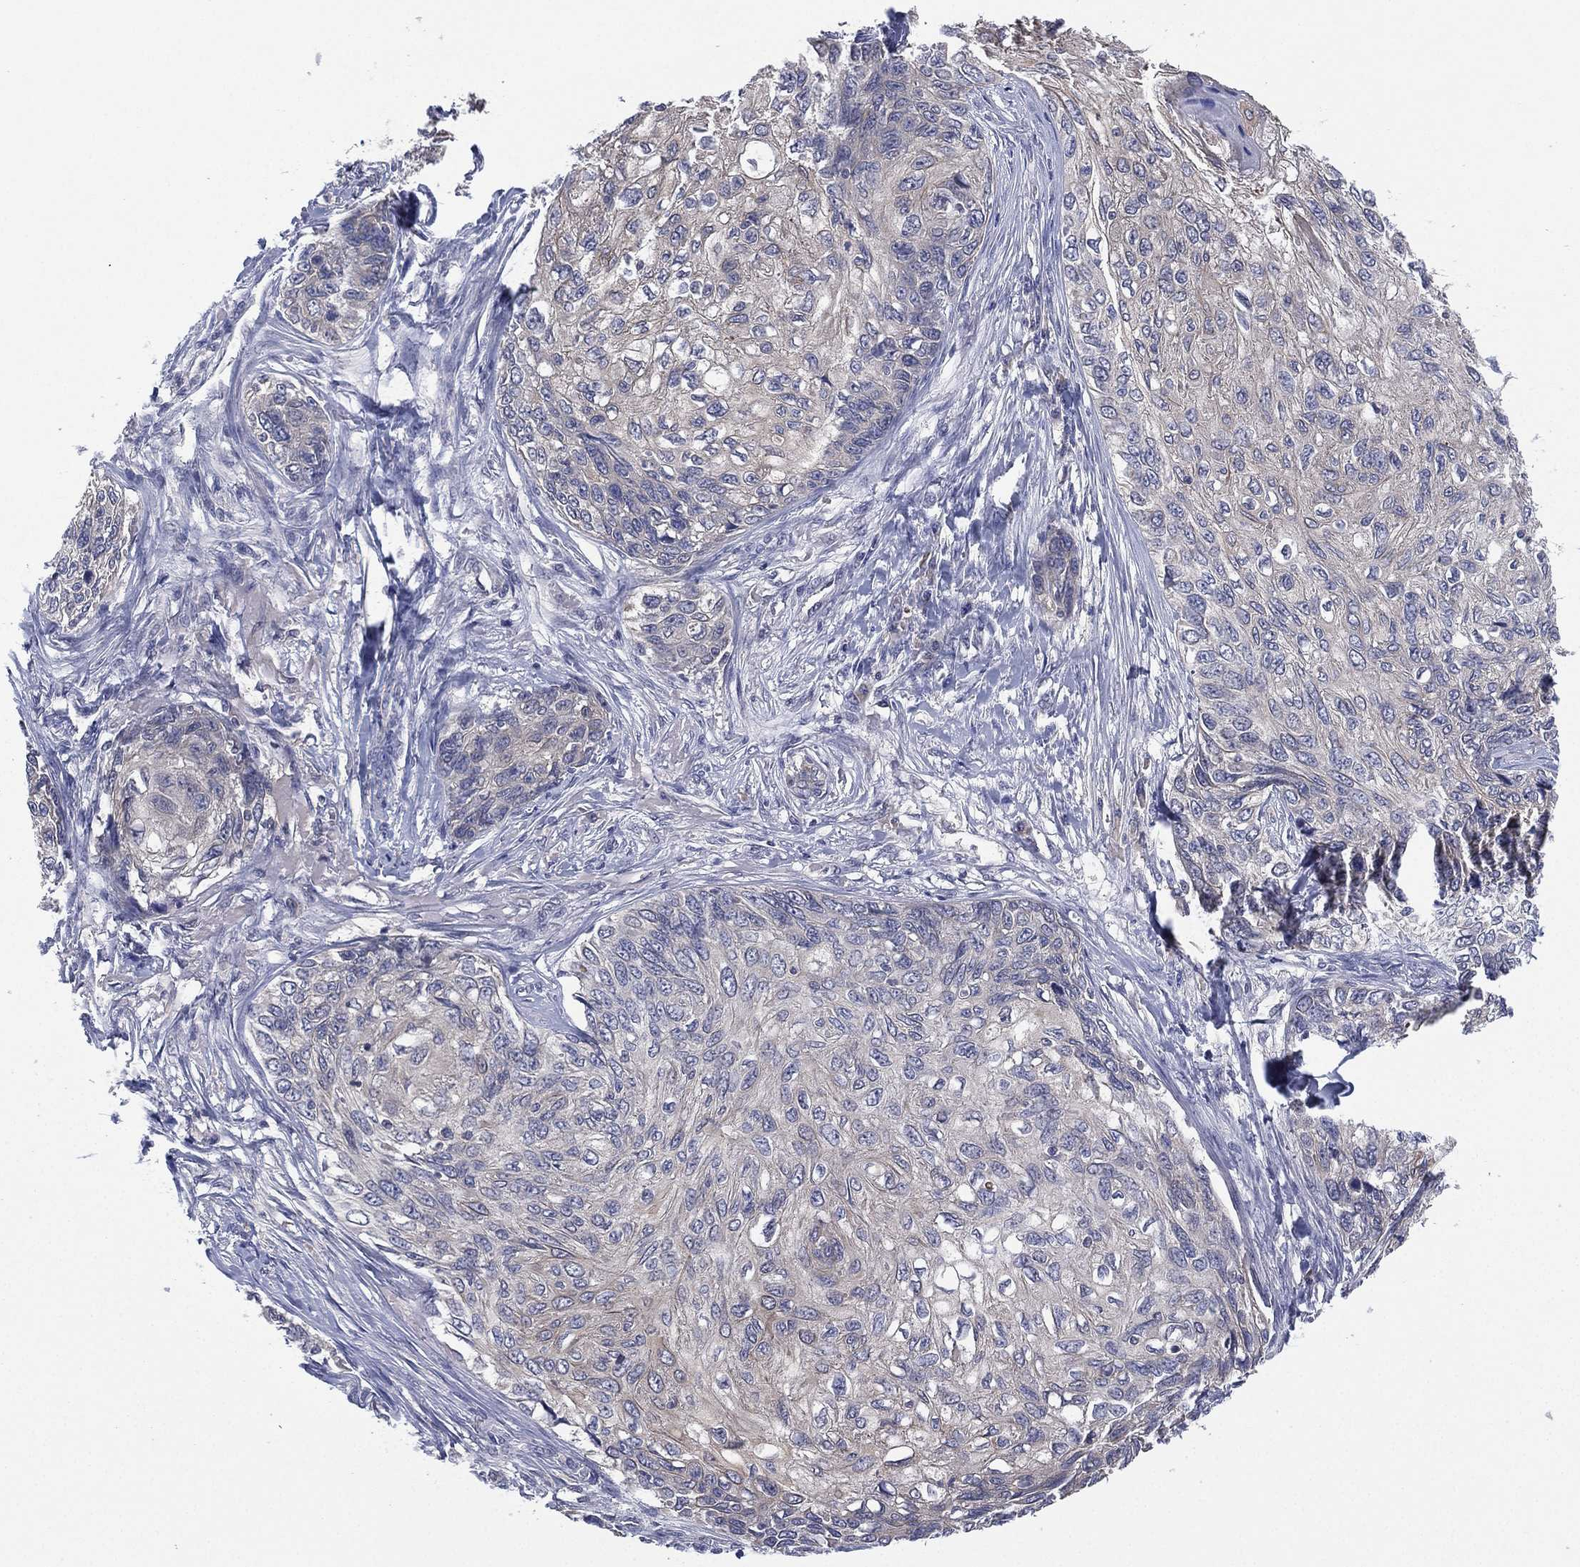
{"staining": {"intensity": "moderate", "quantity": "<25%", "location": "cytoplasmic/membranous"}, "tissue": "skin cancer", "cell_type": "Tumor cells", "image_type": "cancer", "snomed": [{"axis": "morphology", "description": "Squamous cell carcinoma, NOS"}, {"axis": "topography", "description": "Skin"}], "caption": "Immunohistochemical staining of skin squamous cell carcinoma shows low levels of moderate cytoplasmic/membranous positivity in approximately <25% of tumor cells. (DAB IHC with brightfield microscopy, high magnification).", "gene": "MPP7", "patient": {"sex": "male", "age": 92}}